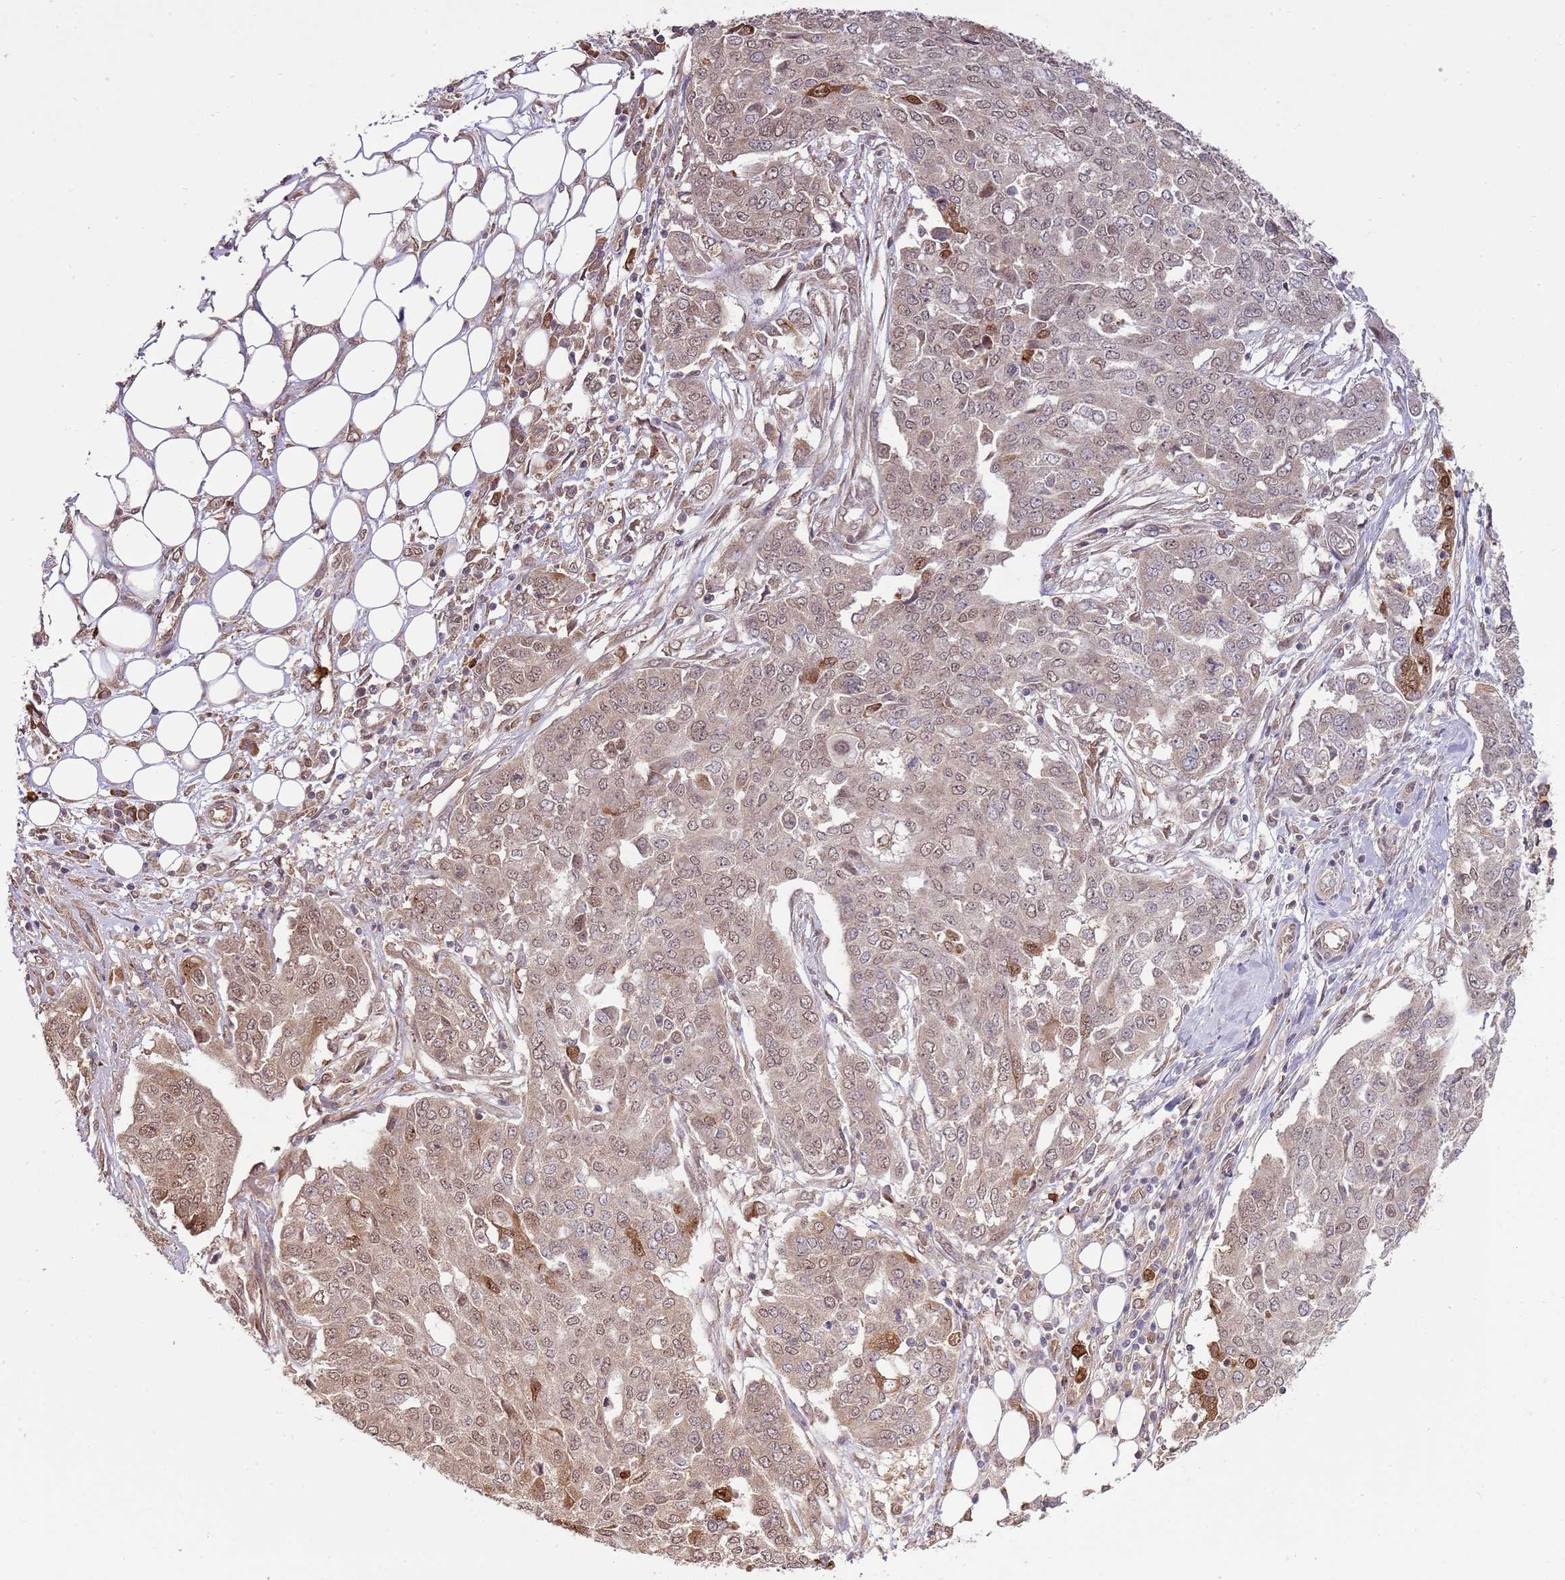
{"staining": {"intensity": "moderate", "quantity": "25%-75%", "location": "cytoplasmic/membranous,nuclear"}, "tissue": "ovarian cancer", "cell_type": "Tumor cells", "image_type": "cancer", "snomed": [{"axis": "morphology", "description": "Cystadenocarcinoma, serous, NOS"}, {"axis": "topography", "description": "Soft tissue"}, {"axis": "topography", "description": "Ovary"}], "caption": "Human ovarian cancer stained for a protein (brown) exhibits moderate cytoplasmic/membranous and nuclear positive staining in about 25%-75% of tumor cells.", "gene": "AMIGO1", "patient": {"sex": "female", "age": 57}}